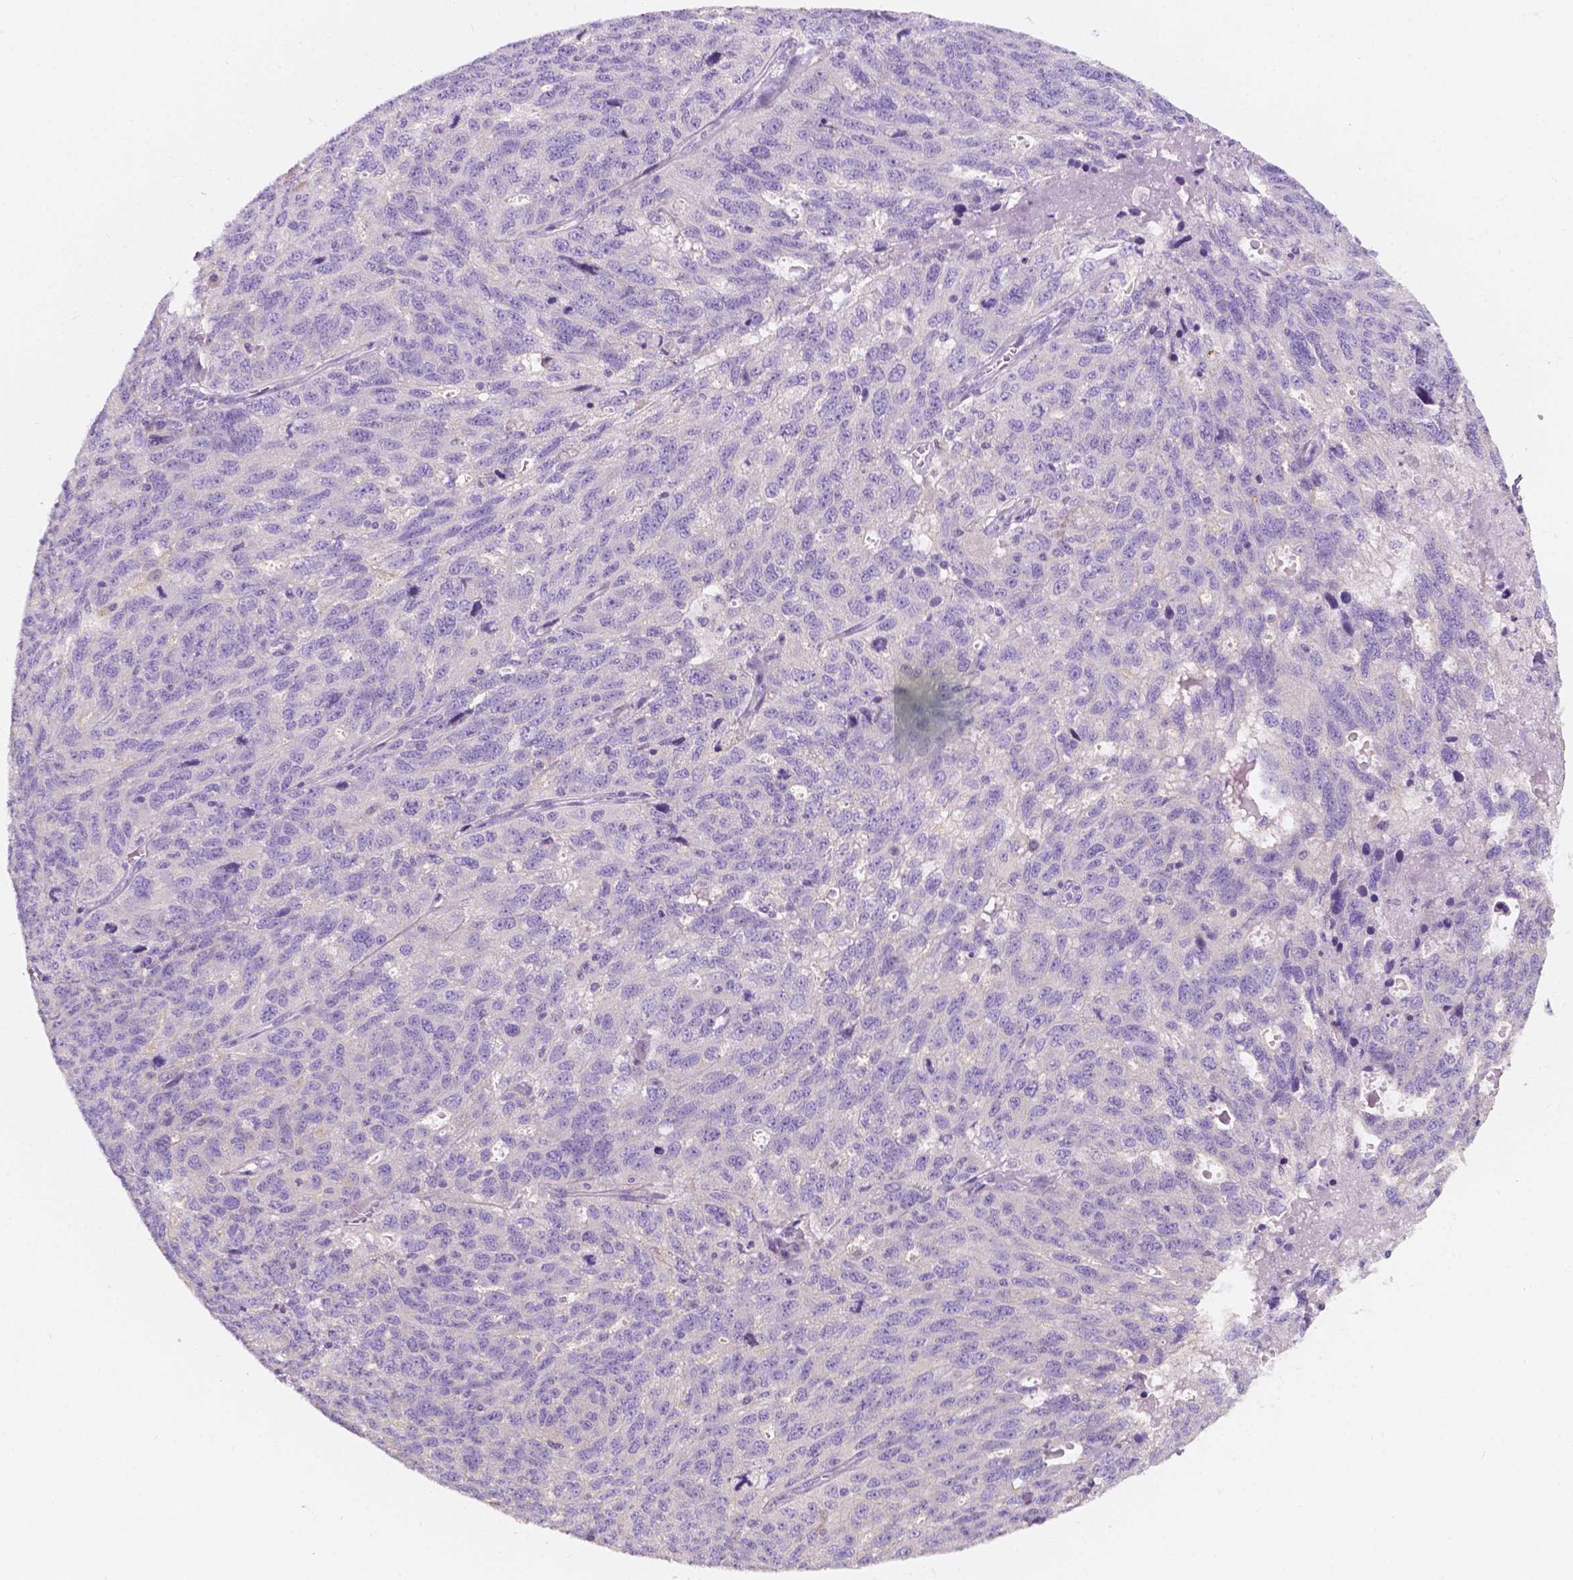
{"staining": {"intensity": "negative", "quantity": "none", "location": "none"}, "tissue": "ovarian cancer", "cell_type": "Tumor cells", "image_type": "cancer", "snomed": [{"axis": "morphology", "description": "Cystadenocarcinoma, serous, NOS"}, {"axis": "topography", "description": "Ovary"}], "caption": "An image of serous cystadenocarcinoma (ovarian) stained for a protein shows no brown staining in tumor cells. The staining is performed using DAB brown chromogen with nuclei counter-stained in using hematoxylin.", "gene": "SIRT2", "patient": {"sex": "female", "age": 71}}